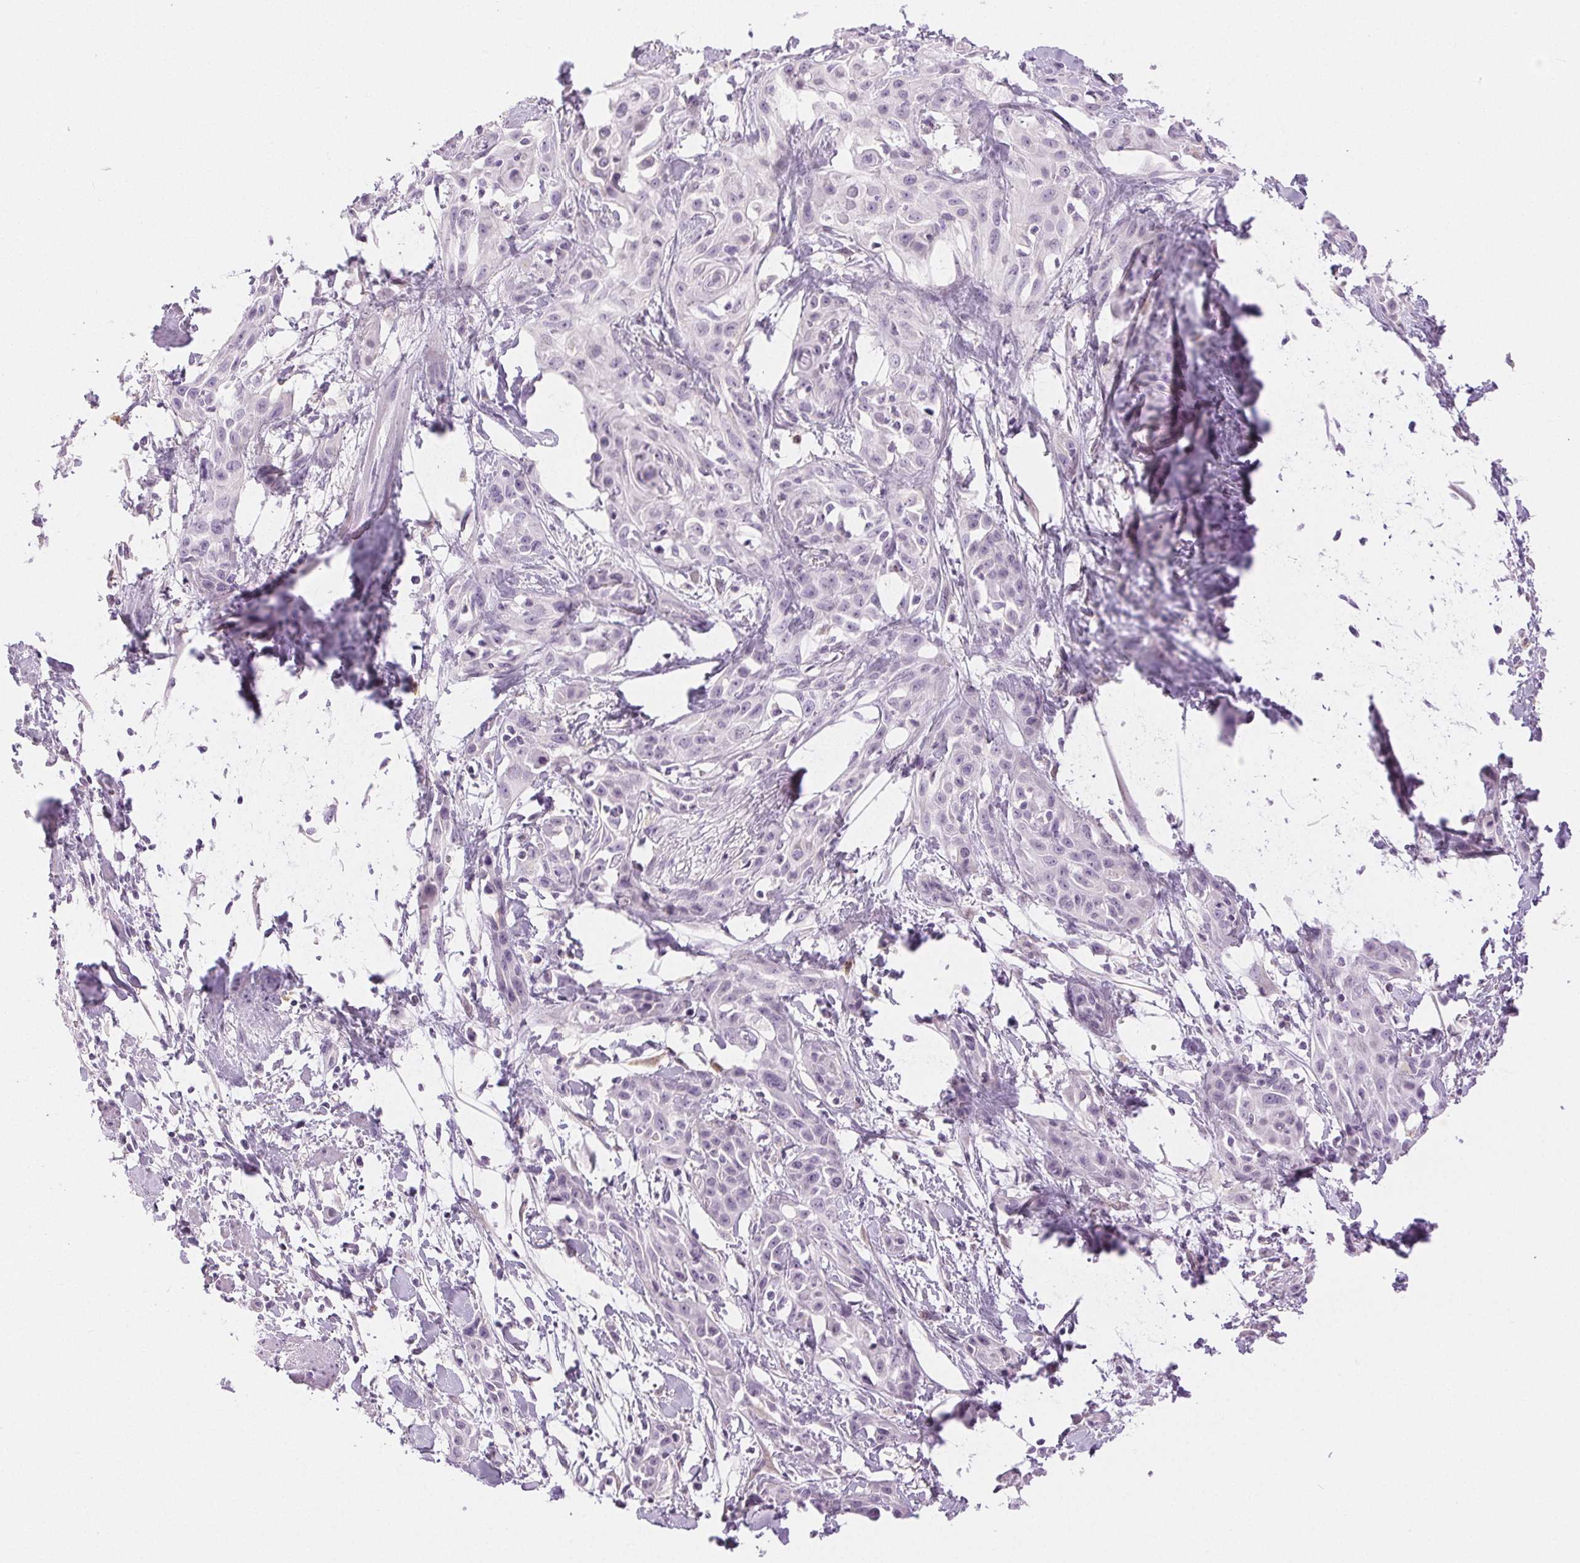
{"staining": {"intensity": "negative", "quantity": "none", "location": "none"}, "tissue": "skin cancer", "cell_type": "Tumor cells", "image_type": "cancer", "snomed": [{"axis": "morphology", "description": "Squamous cell carcinoma, NOS"}, {"axis": "topography", "description": "Skin"}, {"axis": "topography", "description": "Anal"}], "caption": "Tumor cells are negative for protein expression in human squamous cell carcinoma (skin).", "gene": "SLC5A2", "patient": {"sex": "male", "age": 64}}